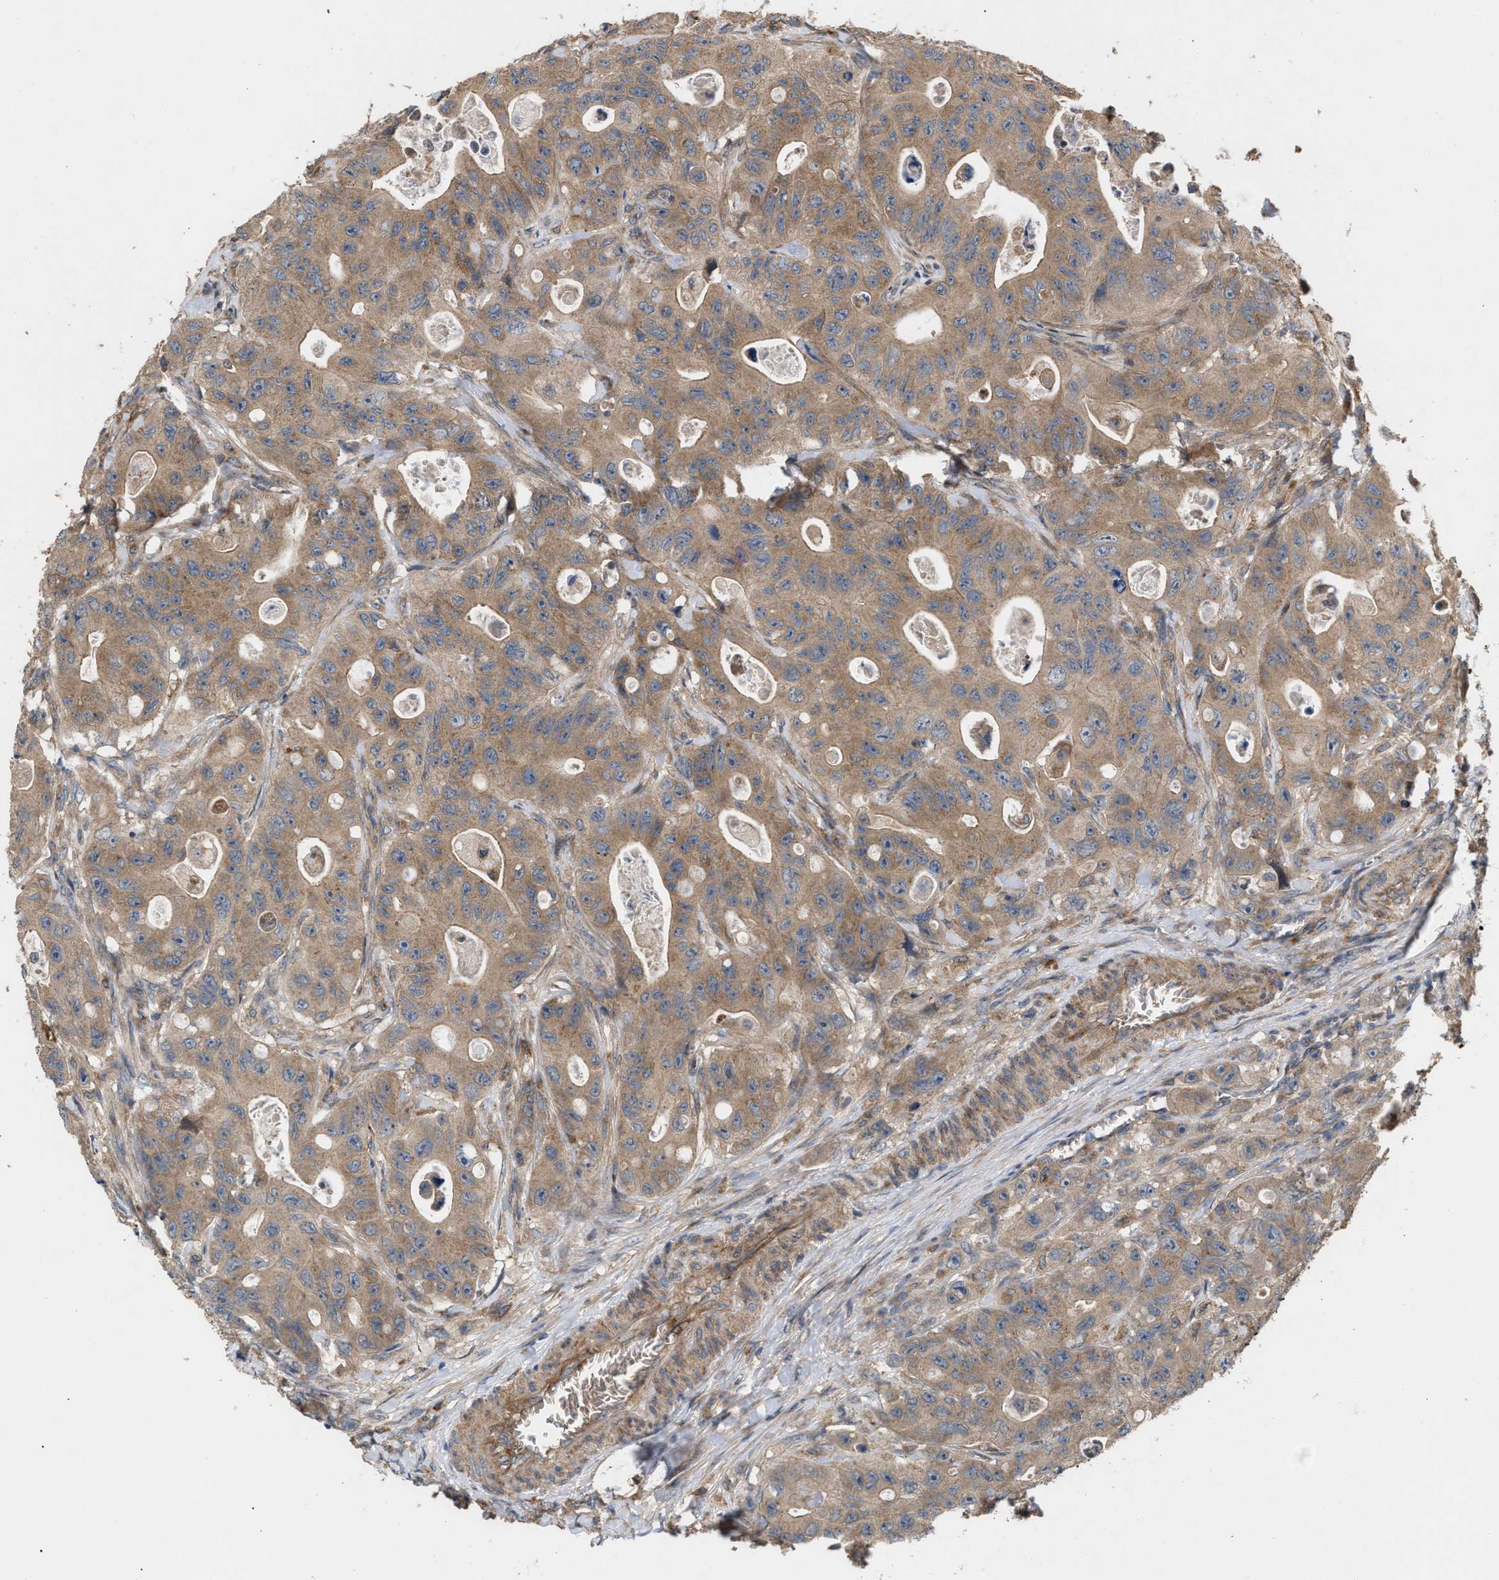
{"staining": {"intensity": "moderate", "quantity": ">75%", "location": "cytoplasmic/membranous"}, "tissue": "colorectal cancer", "cell_type": "Tumor cells", "image_type": "cancer", "snomed": [{"axis": "morphology", "description": "Adenocarcinoma, NOS"}, {"axis": "topography", "description": "Colon"}], "caption": "Adenocarcinoma (colorectal) stained for a protein (brown) reveals moderate cytoplasmic/membranous positive staining in approximately >75% of tumor cells.", "gene": "GCC1", "patient": {"sex": "female", "age": 46}}